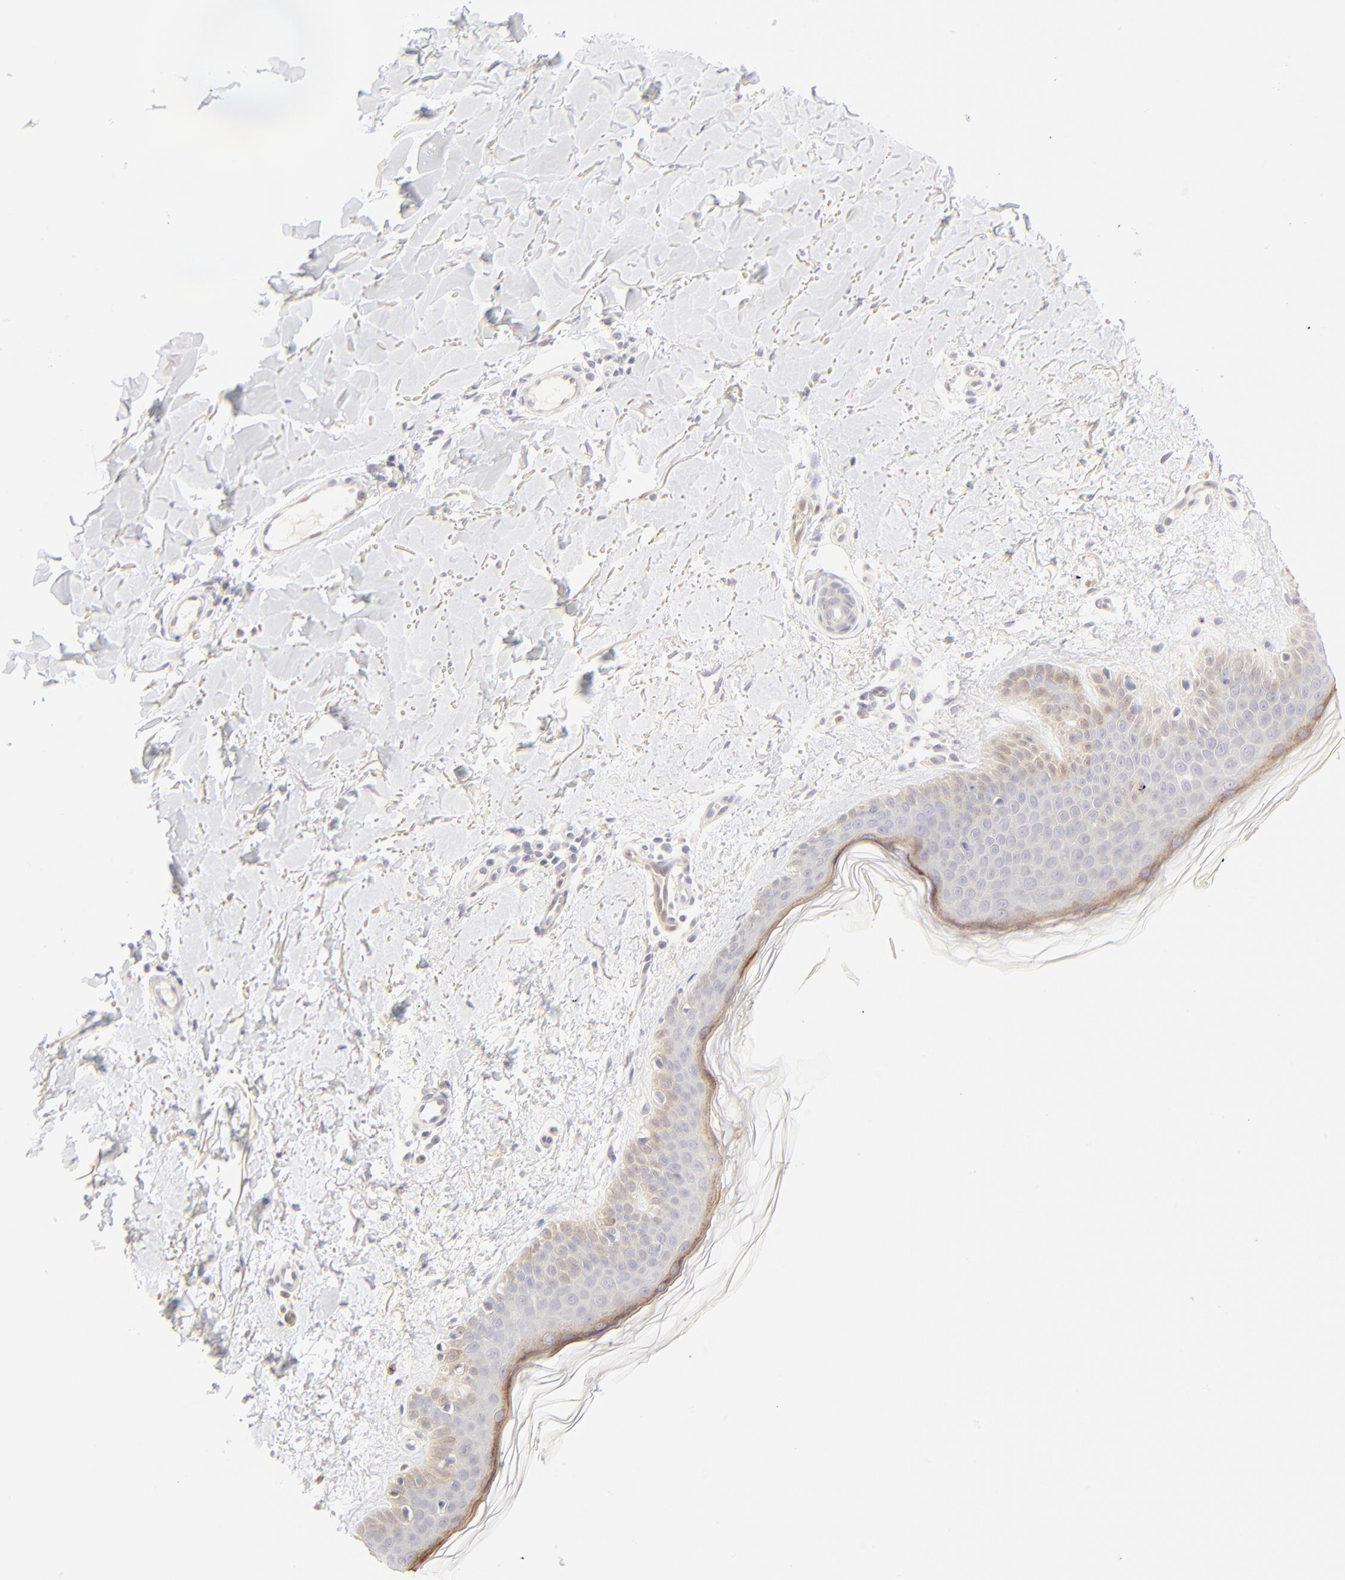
{"staining": {"intensity": "negative", "quantity": "none", "location": "none"}, "tissue": "skin", "cell_type": "Fibroblasts", "image_type": "normal", "snomed": [{"axis": "morphology", "description": "Normal tissue, NOS"}, {"axis": "topography", "description": "Skin"}], "caption": "Fibroblasts show no significant protein staining in normal skin.", "gene": "NKX2", "patient": {"sex": "female", "age": 56}}